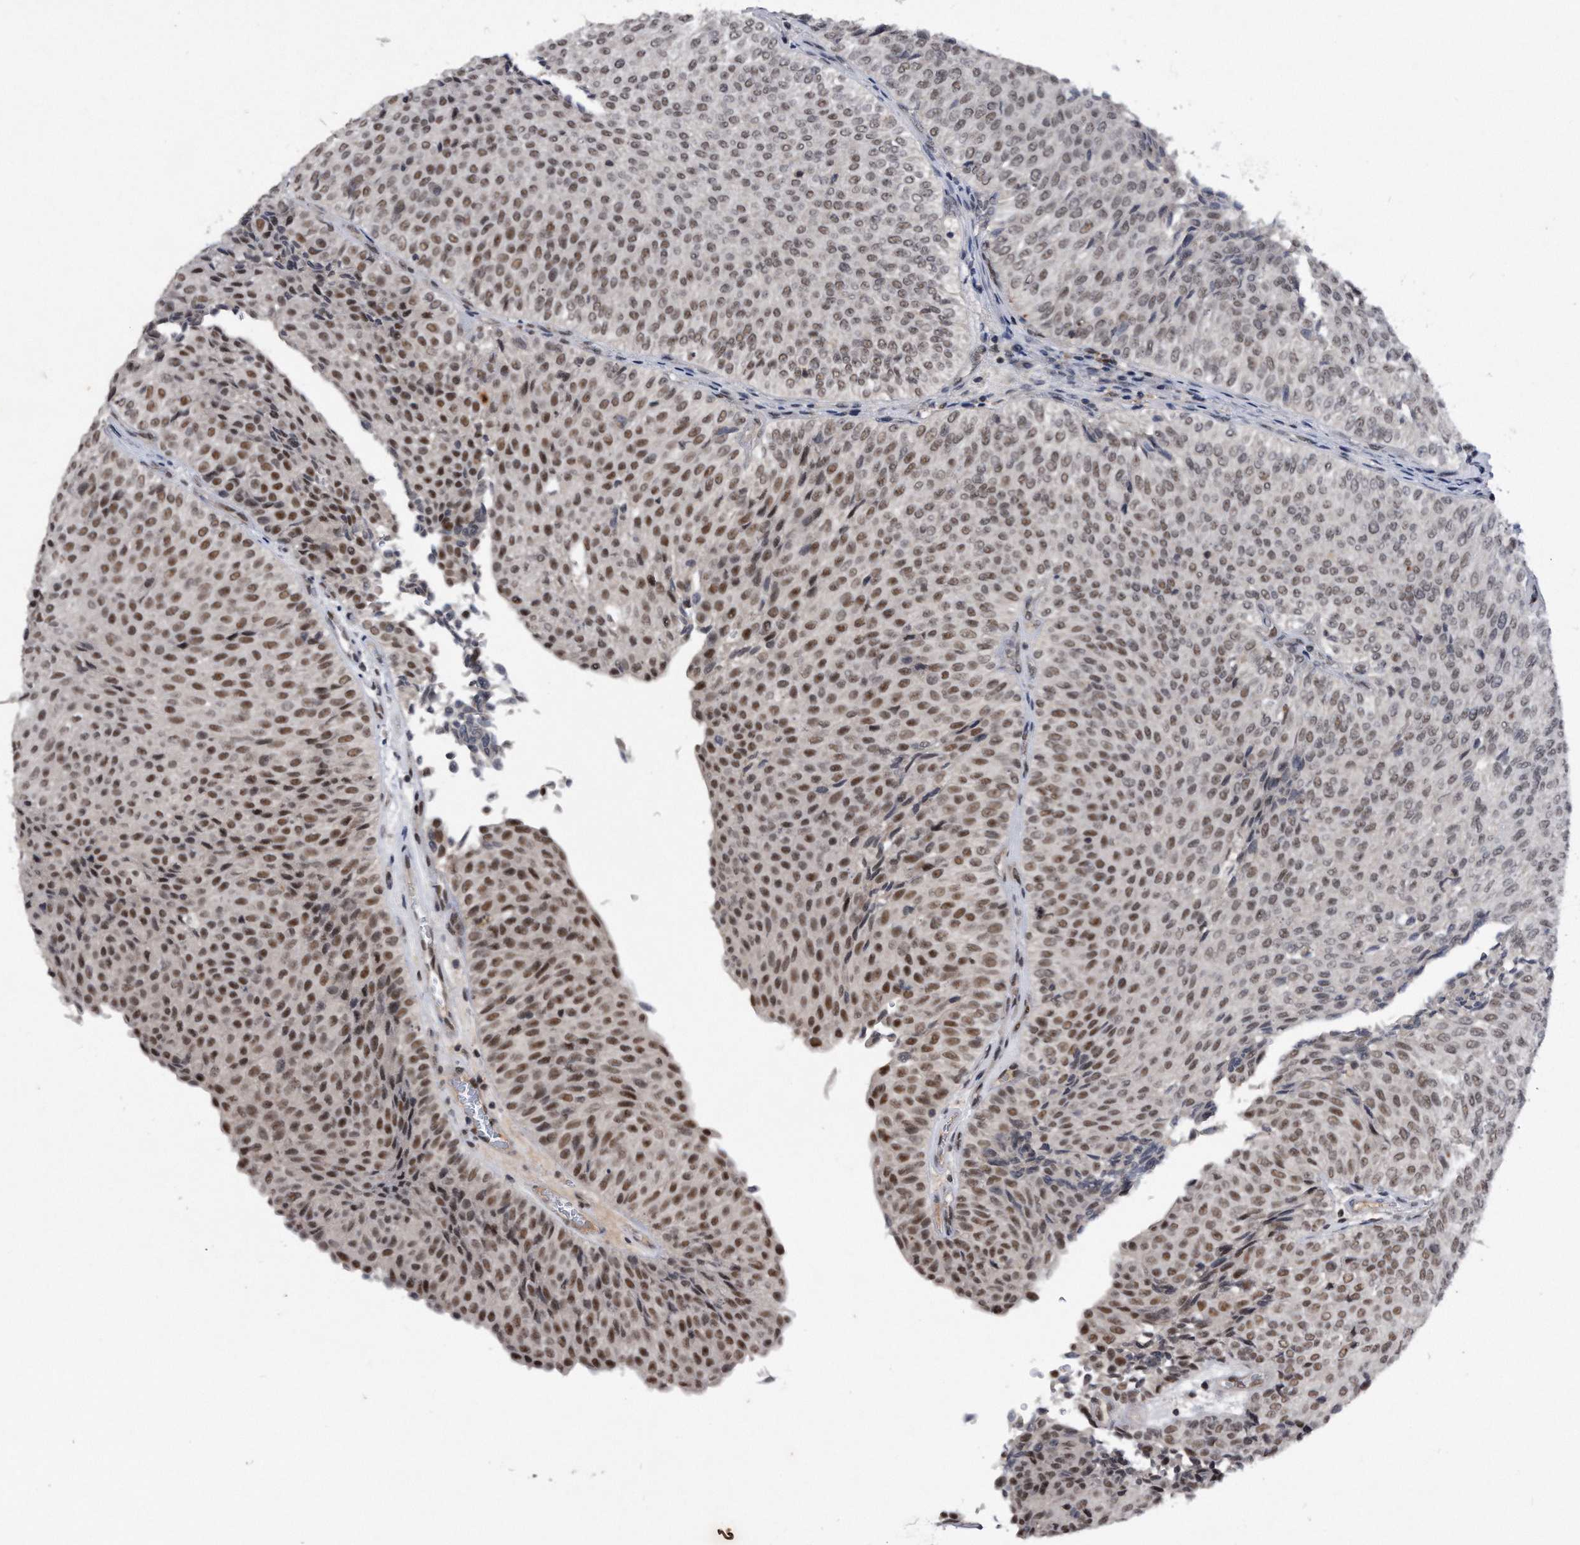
{"staining": {"intensity": "moderate", "quantity": ">75%", "location": "nuclear"}, "tissue": "urothelial cancer", "cell_type": "Tumor cells", "image_type": "cancer", "snomed": [{"axis": "morphology", "description": "Urothelial carcinoma, Low grade"}, {"axis": "topography", "description": "Urinary bladder"}], "caption": "Immunohistochemical staining of human low-grade urothelial carcinoma shows moderate nuclear protein positivity in approximately >75% of tumor cells.", "gene": "VIRMA", "patient": {"sex": "male", "age": 78}}